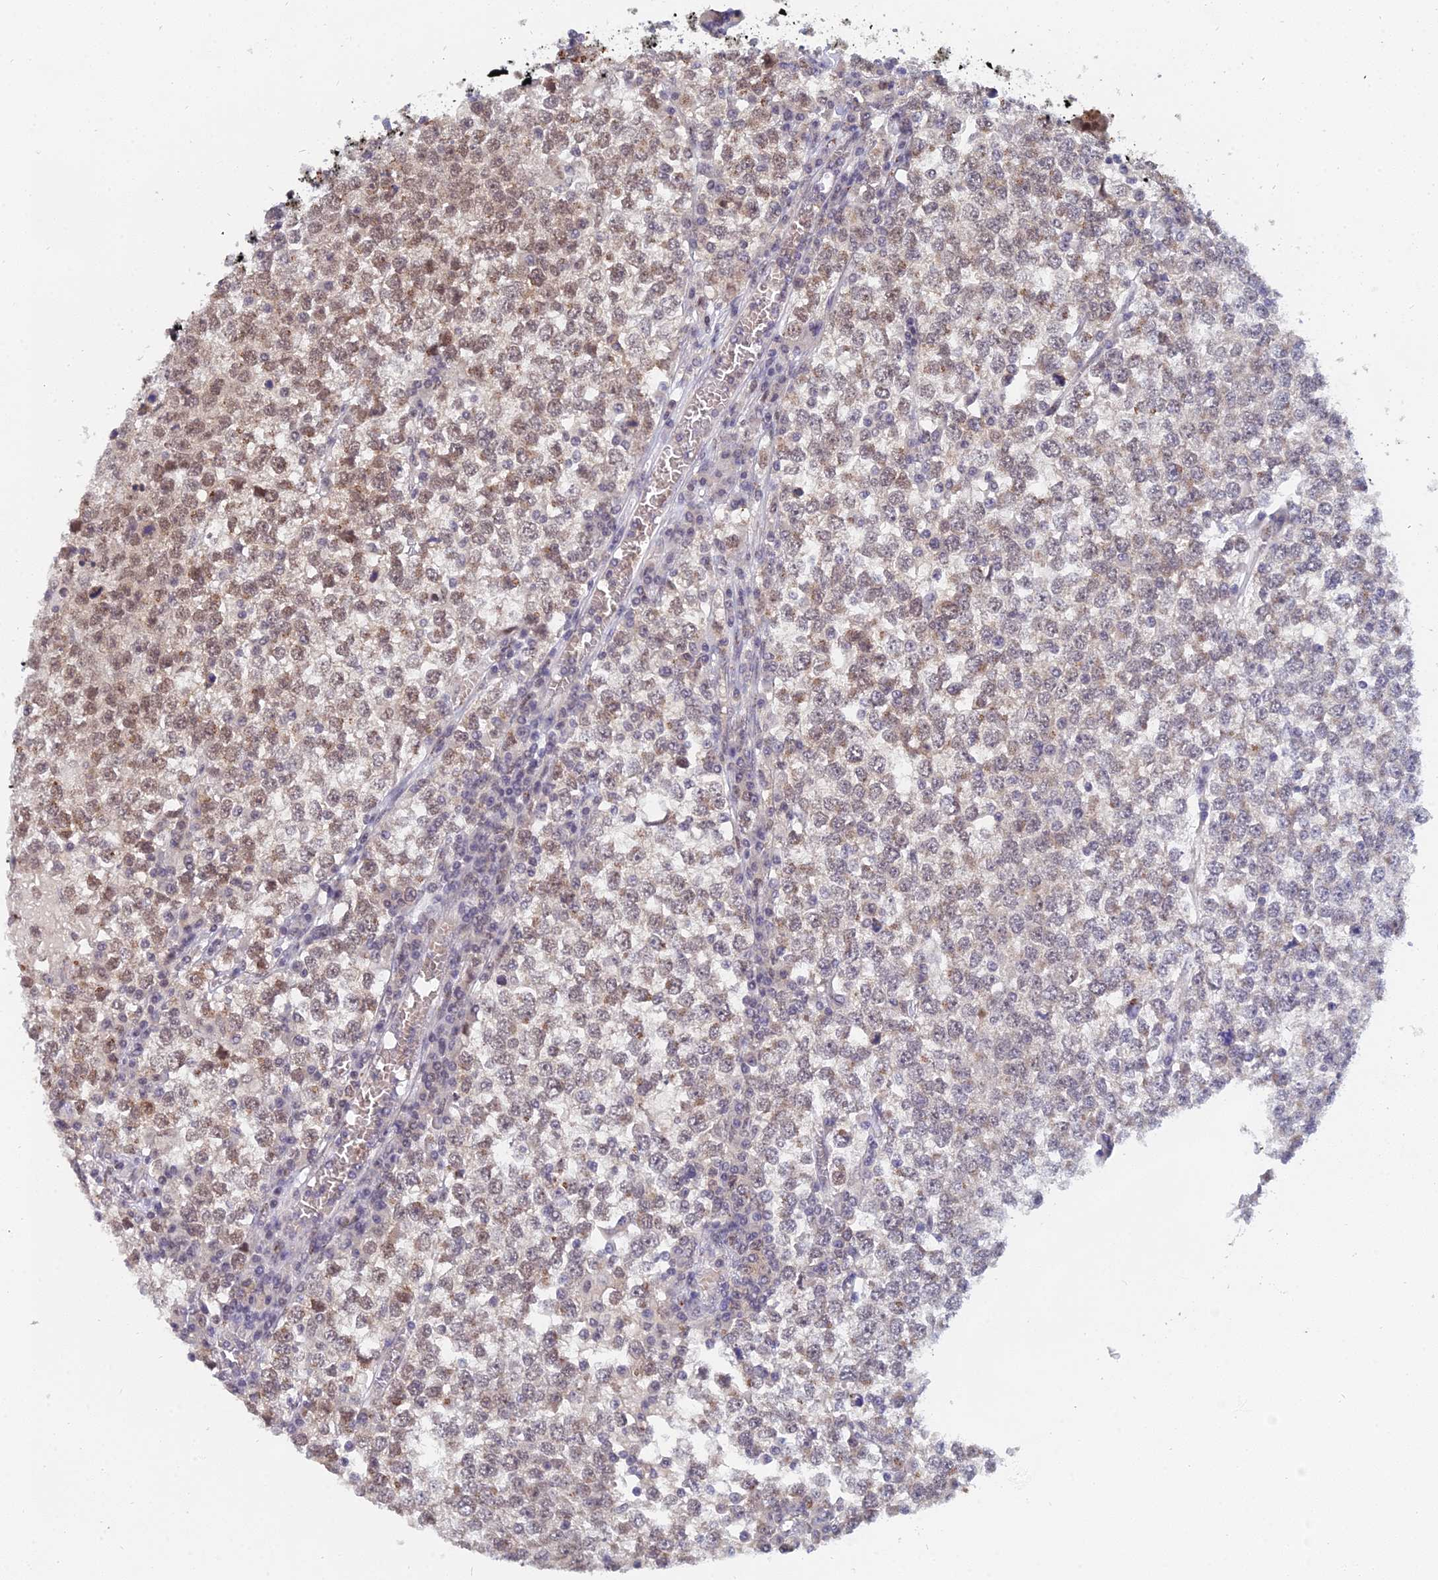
{"staining": {"intensity": "moderate", "quantity": "<25%", "location": "nuclear"}, "tissue": "testis cancer", "cell_type": "Tumor cells", "image_type": "cancer", "snomed": [{"axis": "morphology", "description": "Seminoma, NOS"}, {"axis": "topography", "description": "Testis"}], "caption": "Moderate nuclear positivity is seen in approximately <25% of tumor cells in testis seminoma.", "gene": "THOC3", "patient": {"sex": "male", "age": 65}}